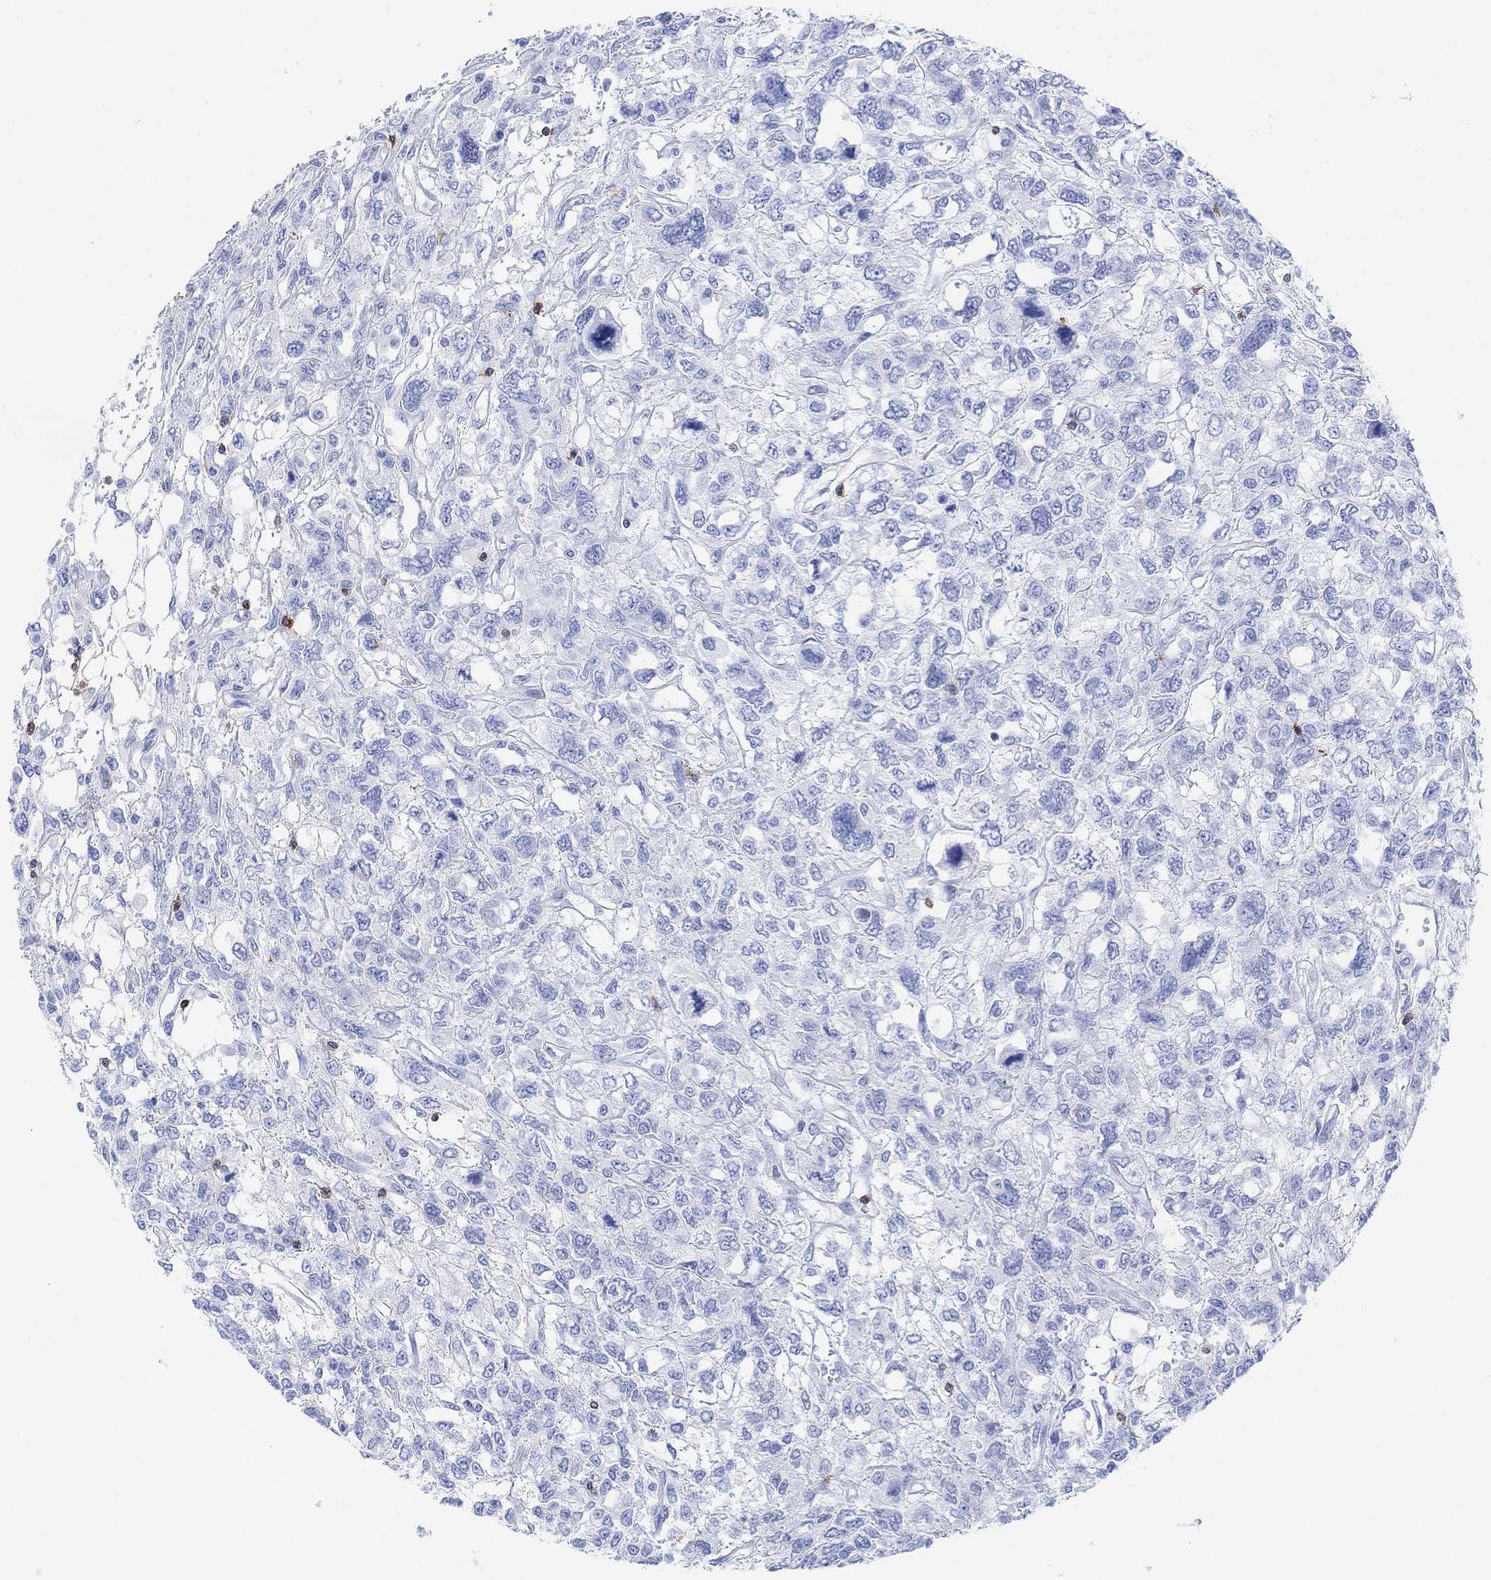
{"staining": {"intensity": "negative", "quantity": "none", "location": "none"}, "tissue": "testis cancer", "cell_type": "Tumor cells", "image_type": "cancer", "snomed": [{"axis": "morphology", "description": "Seminoma, NOS"}, {"axis": "topography", "description": "Testis"}], "caption": "Tumor cells show no significant expression in seminoma (testis).", "gene": "GPR65", "patient": {"sex": "male", "age": 52}}